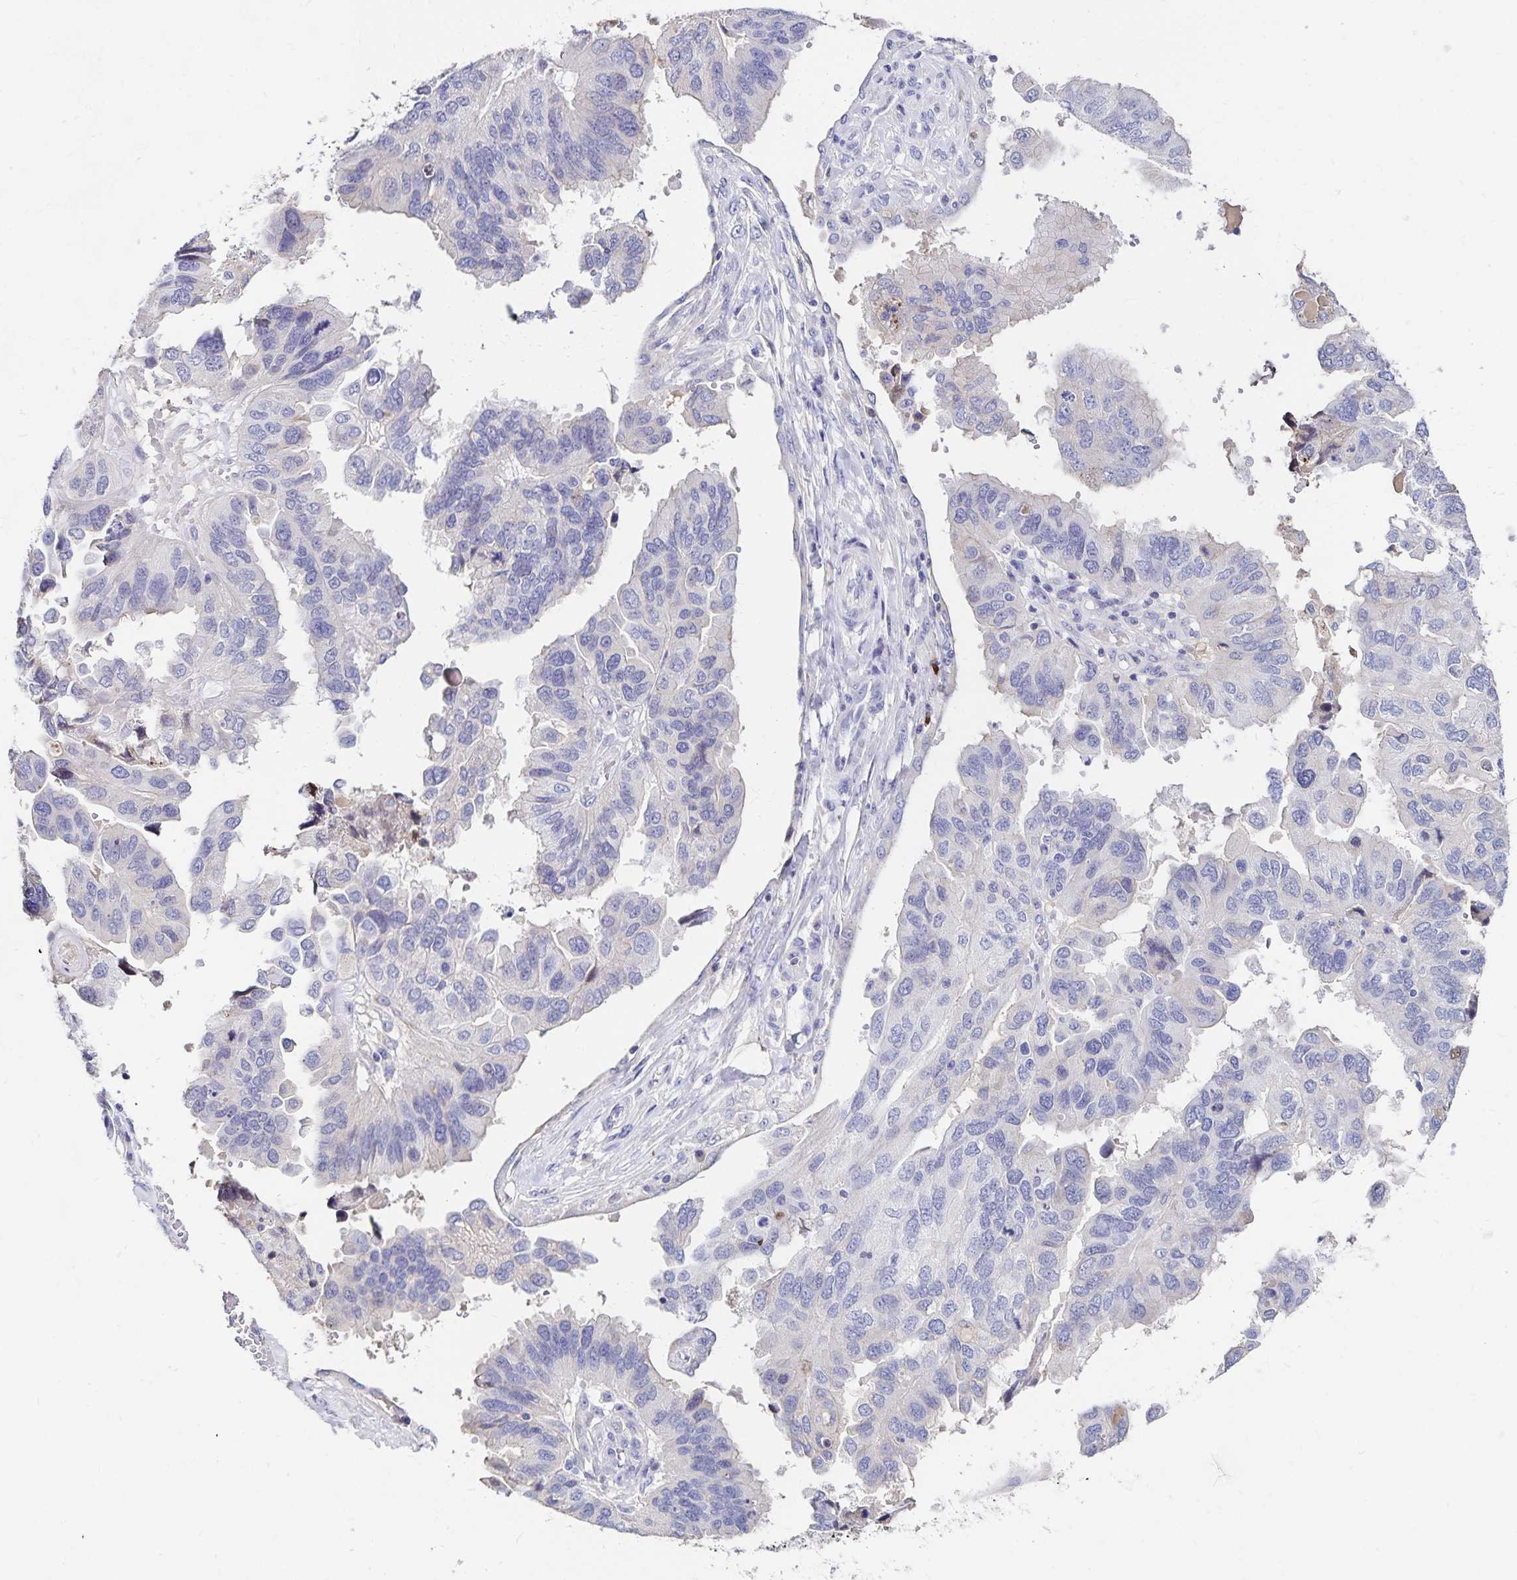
{"staining": {"intensity": "negative", "quantity": "none", "location": "none"}, "tissue": "ovarian cancer", "cell_type": "Tumor cells", "image_type": "cancer", "snomed": [{"axis": "morphology", "description": "Cystadenocarcinoma, serous, NOS"}, {"axis": "topography", "description": "Ovary"}], "caption": "A histopathology image of ovarian cancer (serous cystadenocarcinoma) stained for a protein reveals no brown staining in tumor cells.", "gene": "PAX5", "patient": {"sex": "female", "age": 79}}